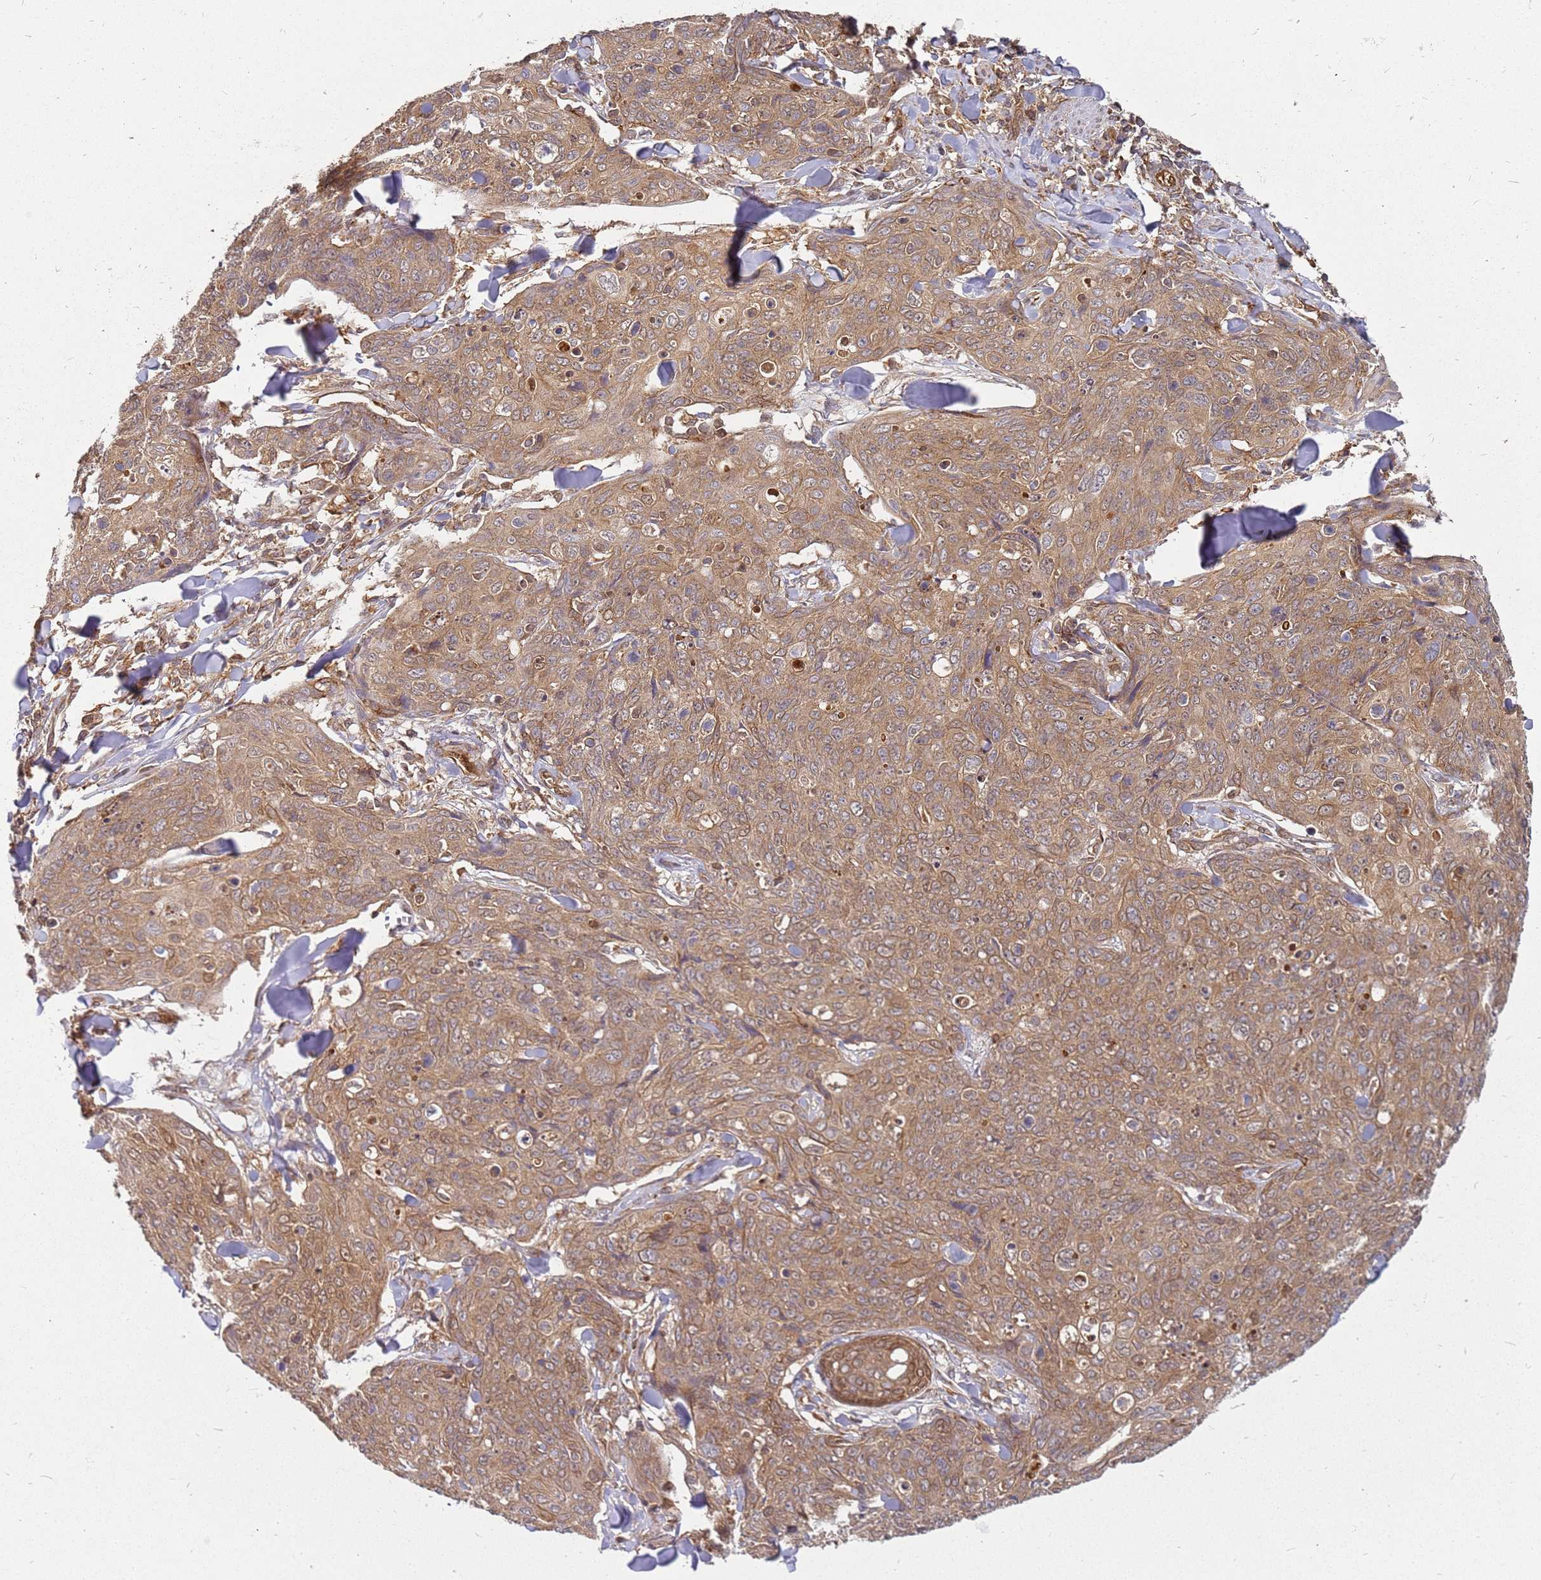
{"staining": {"intensity": "moderate", "quantity": ">75%", "location": "cytoplasmic/membranous"}, "tissue": "skin cancer", "cell_type": "Tumor cells", "image_type": "cancer", "snomed": [{"axis": "morphology", "description": "Squamous cell carcinoma, NOS"}, {"axis": "topography", "description": "Skin"}, {"axis": "topography", "description": "Vulva"}], "caption": "Moderate cytoplasmic/membranous staining is appreciated in approximately >75% of tumor cells in squamous cell carcinoma (skin).", "gene": "NUDT14", "patient": {"sex": "female", "age": 85}}